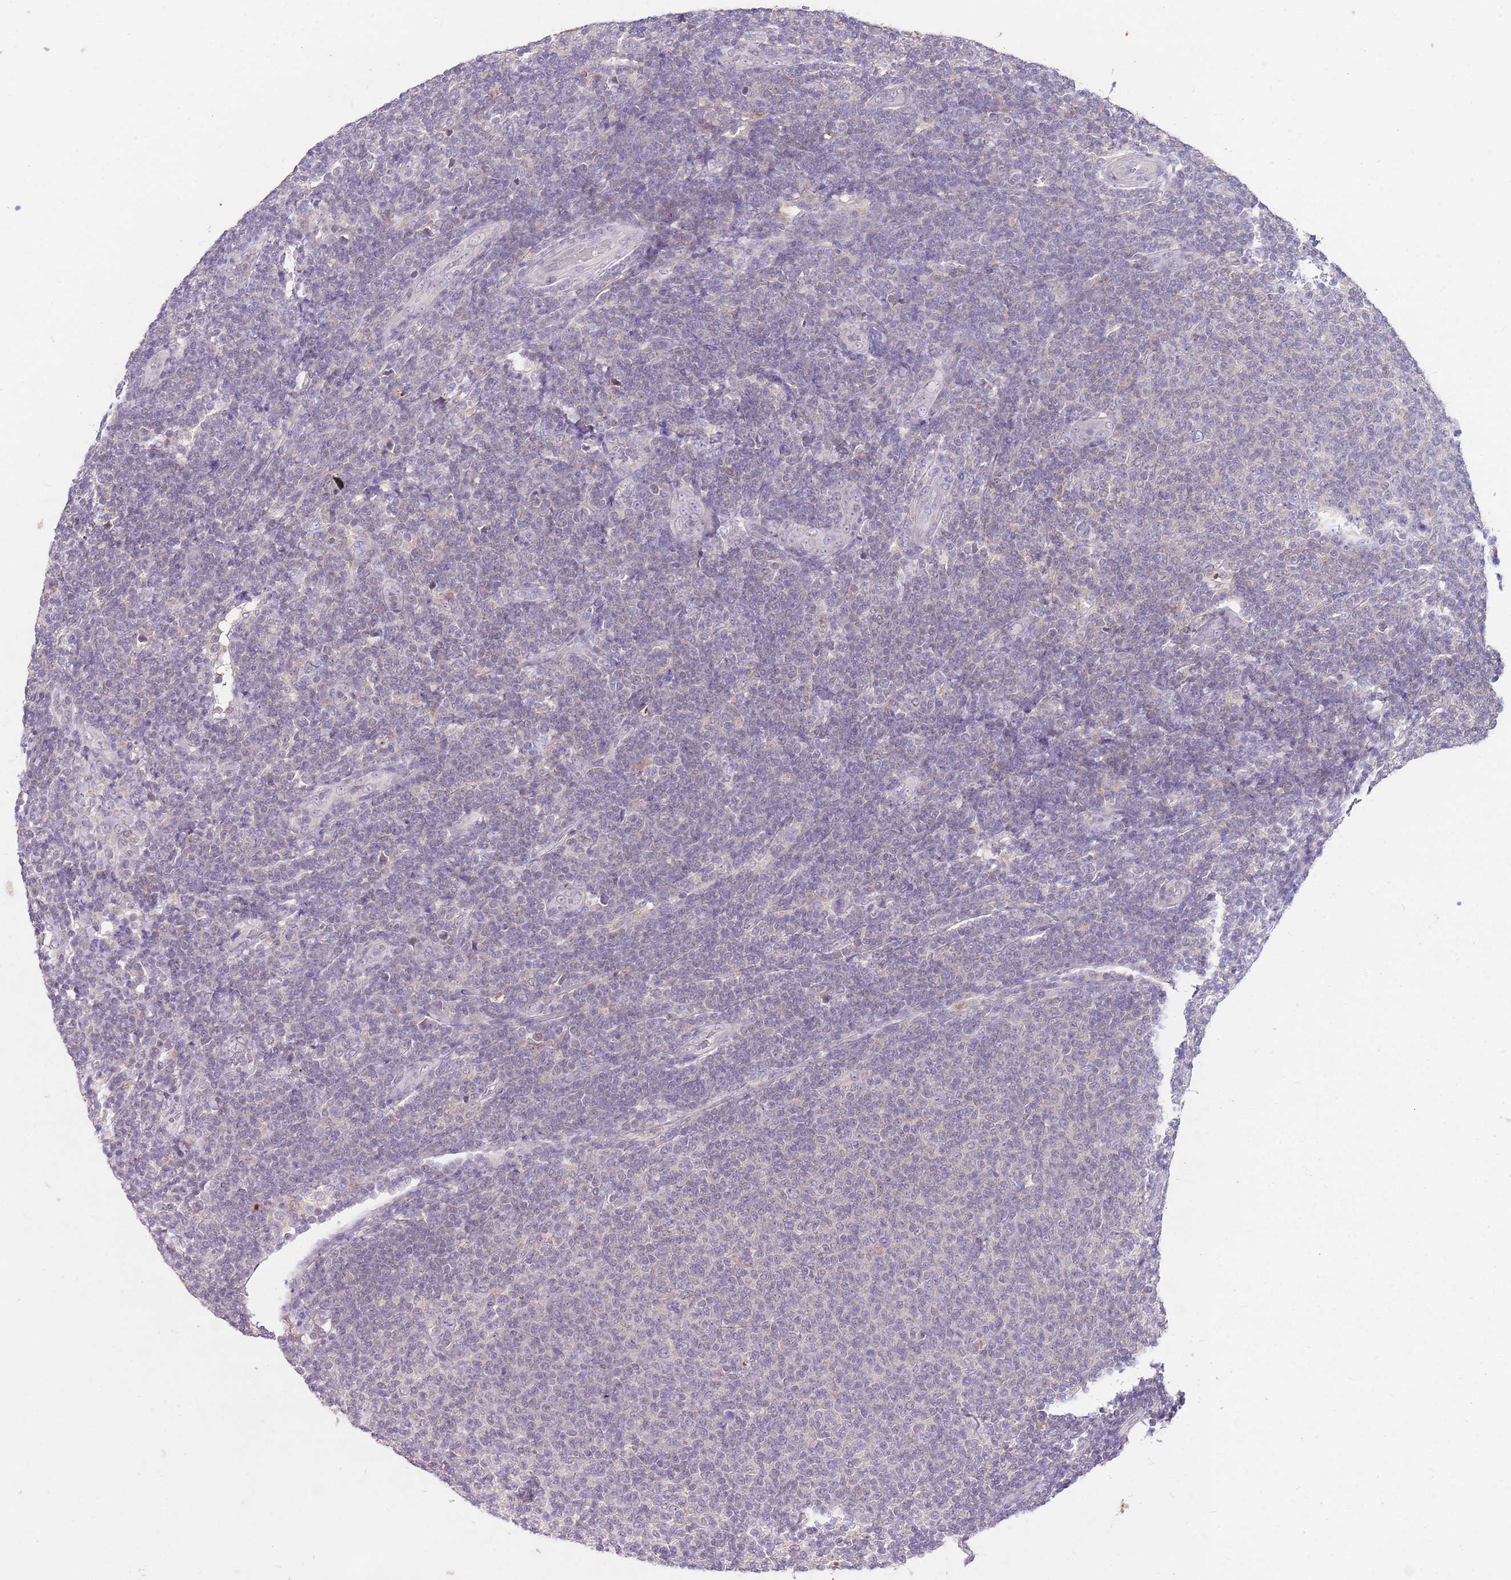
{"staining": {"intensity": "negative", "quantity": "none", "location": "none"}, "tissue": "lymphoma", "cell_type": "Tumor cells", "image_type": "cancer", "snomed": [{"axis": "morphology", "description": "Malignant lymphoma, non-Hodgkin's type, Low grade"}, {"axis": "topography", "description": "Lymph node"}], "caption": "The micrograph reveals no significant staining in tumor cells of lymphoma.", "gene": "NRDE2", "patient": {"sex": "male", "age": 66}}